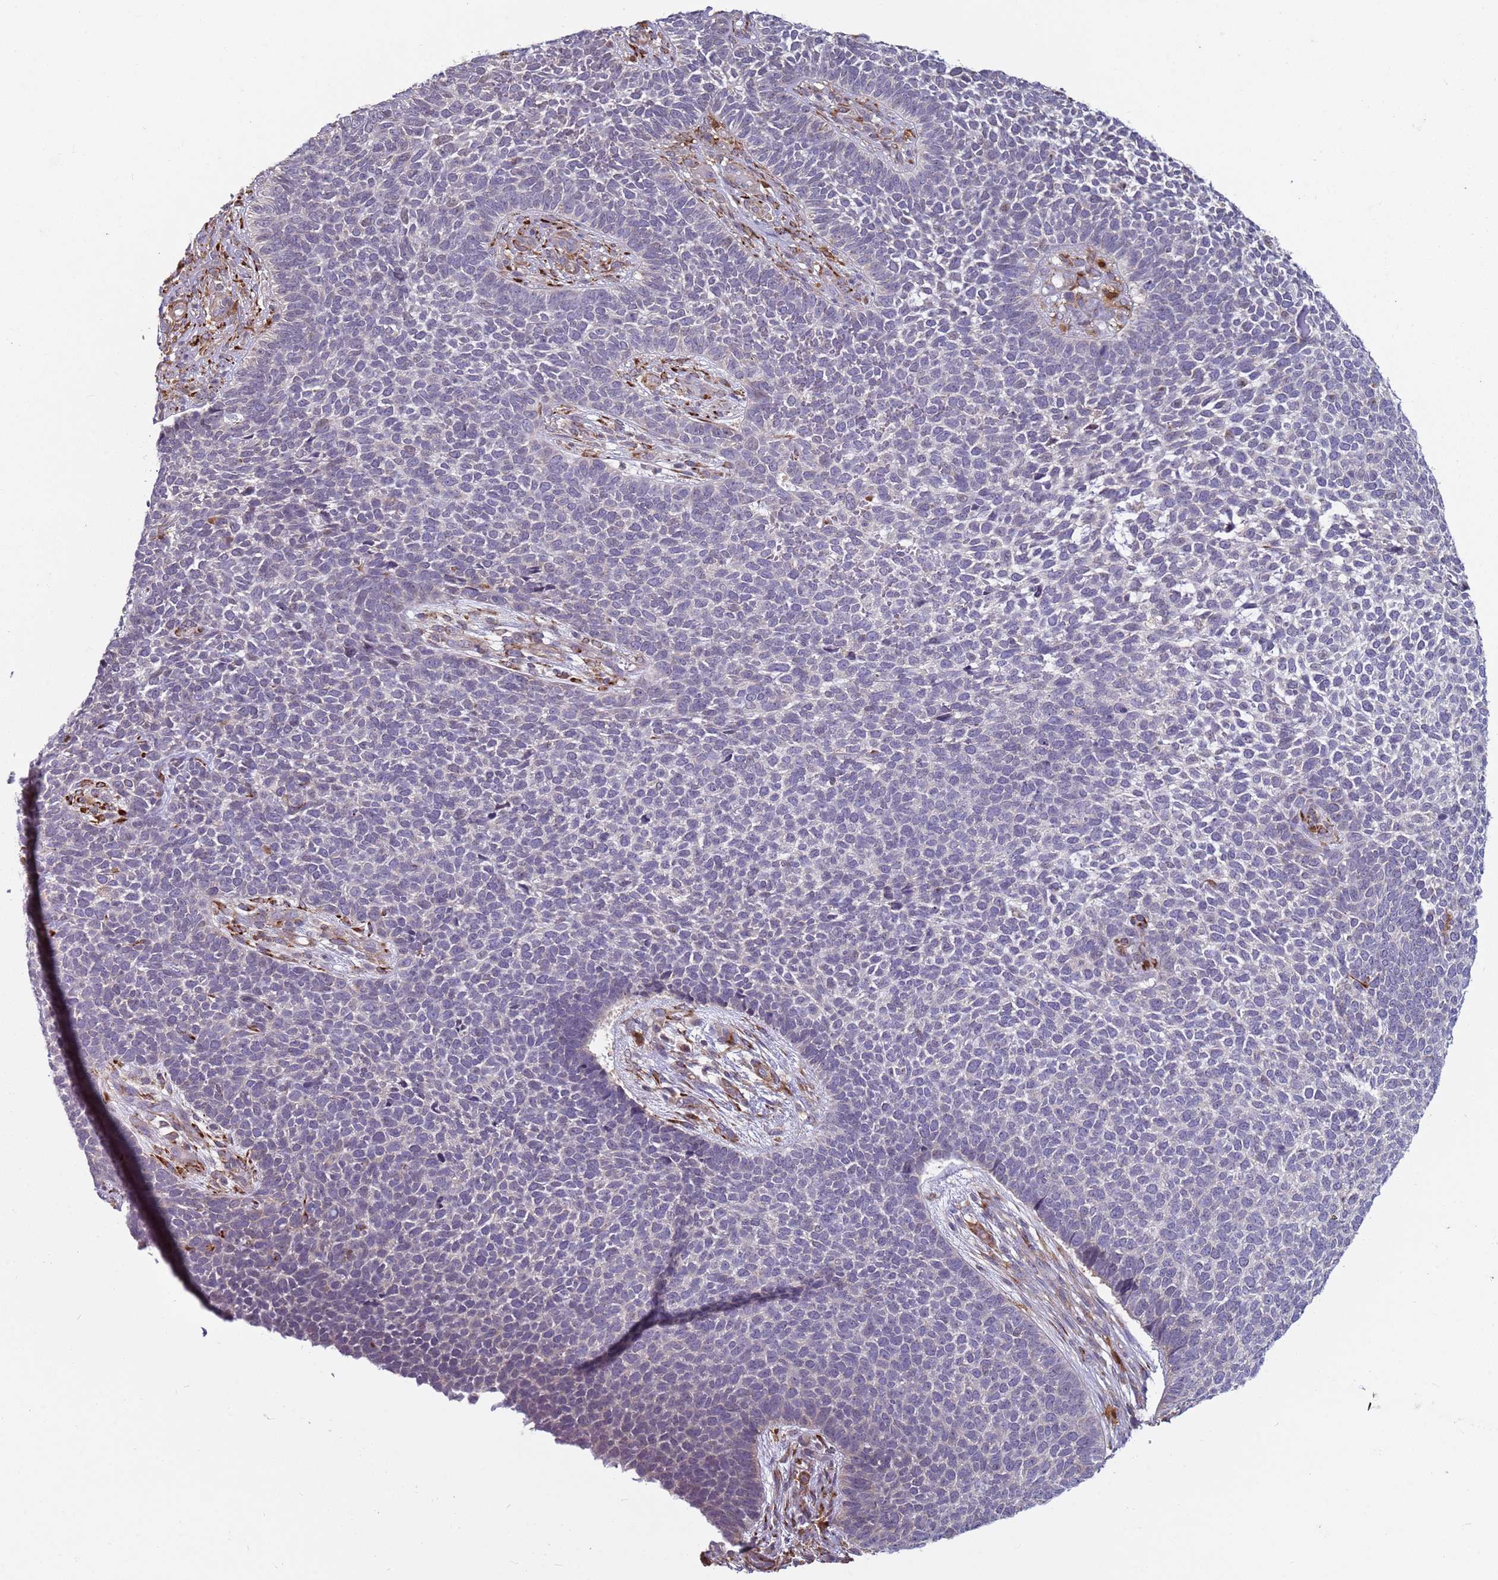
{"staining": {"intensity": "negative", "quantity": "none", "location": "none"}, "tissue": "skin cancer", "cell_type": "Tumor cells", "image_type": "cancer", "snomed": [{"axis": "morphology", "description": "Basal cell carcinoma"}, {"axis": "topography", "description": "Skin"}], "caption": "This is an immunohistochemistry photomicrograph of human basal cell carcinoma (skin). There is no positivity in tumor cells.", "gene": "SNAPC4", "patient": {"sex": "female", "age": 84}}